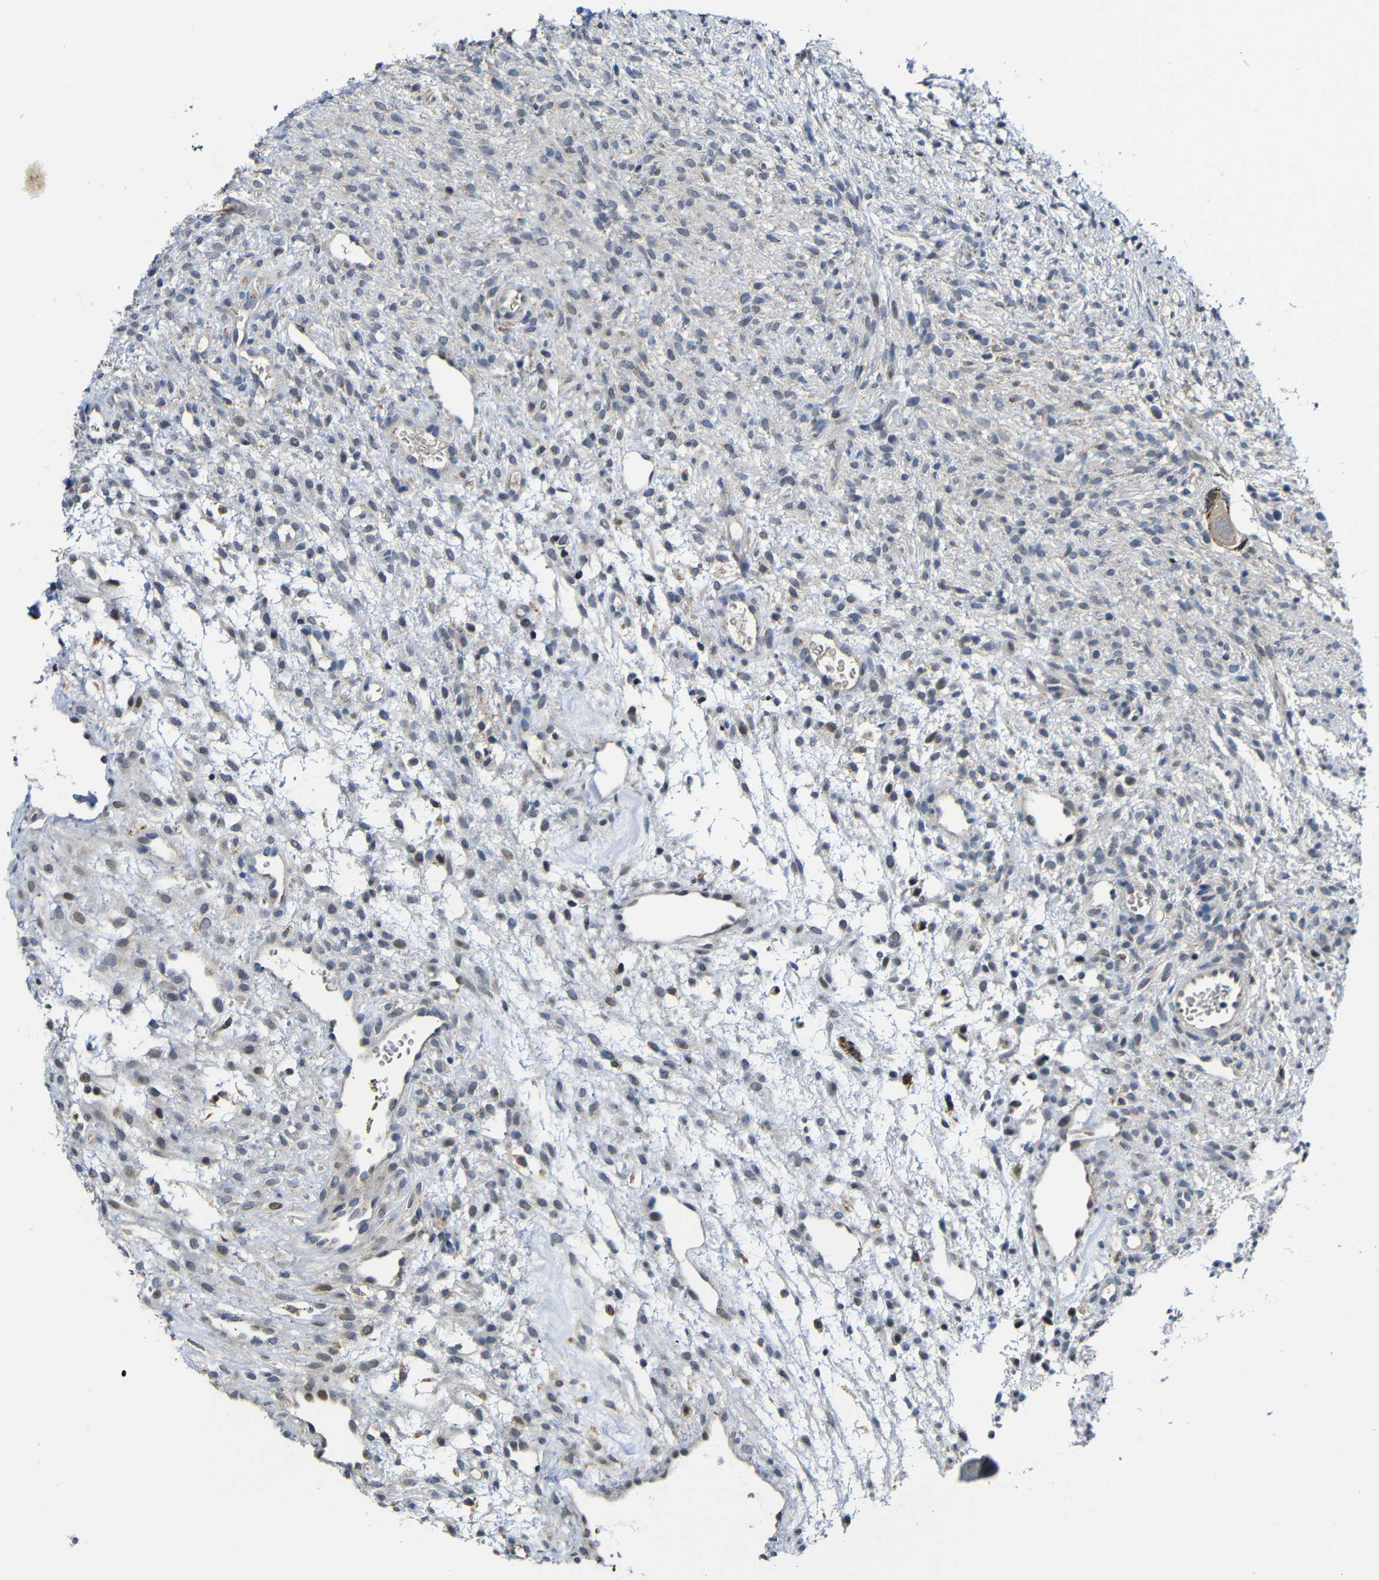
{"staining": {"intensity": "moderate", "quantity": ">75%", "location": "cytoplasmic/membranous"}, "tissue": "ovary", "cell_type": "Follicle cells", "image_type": "normal", "snomed": [{"axis": "morphology", "description": "Normal tissue, NOS"}, {"axis": "morphology", "description": "Cyst, NOS"}, {"axis": "topography", "description": "Ovary"}], "caption": "Immunohistochemistry (IHC) photomicrograph of unremarkable ovary: ovary stained using IHC exhibits medium levels of moderate protein expression localized specifically in the cytoplasmic/membranous of follicle cells, appearing as a cytoplasmic/membranous brown color.", "gene": "FURIN", "patient": {"sex": "female", "age": 18}}